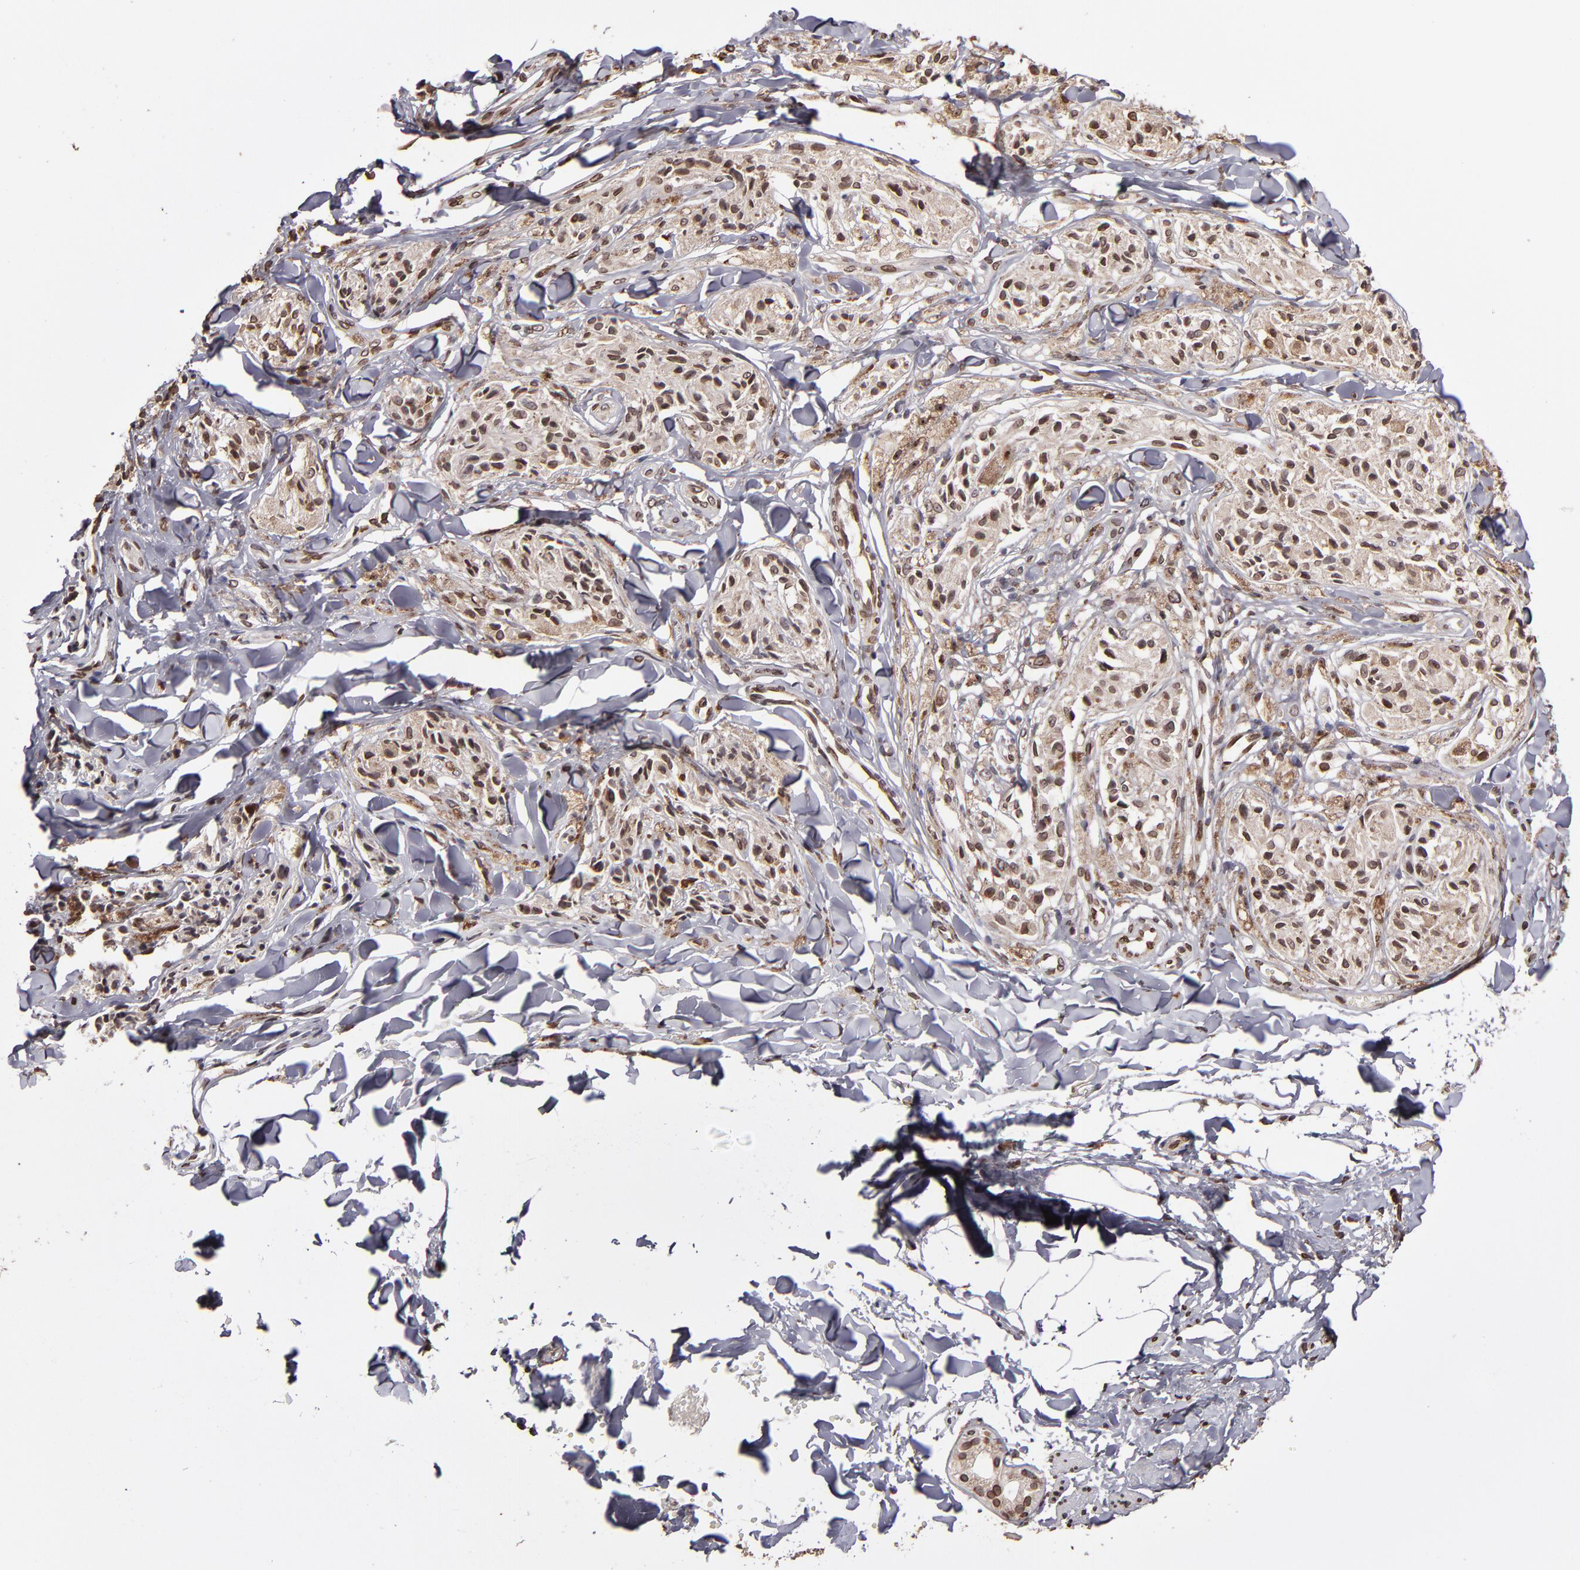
{"staining": {"intensity": "moderate", "quantity": ">75%", "location": "cytoplasmic/membranous,nuclear"}, "tissue": "melanoma", "cell_type": "Tumor cells", "image_type": "cancer", "snomed": [{"axis": "morphology", "description": "Malignant melanoma, Metastatic site"}, {"axis": "topography", "description": "Skin"}], "caption": "This is a photomicrograph of immunohistochemistry staining of malignant melanoma (metastatic site), which shows moderate expression in the cytoplasmic/membranous and nuclear of tumor cells.", "gene": "PUM3", "patient": {"sex": "female", "age": 66}}